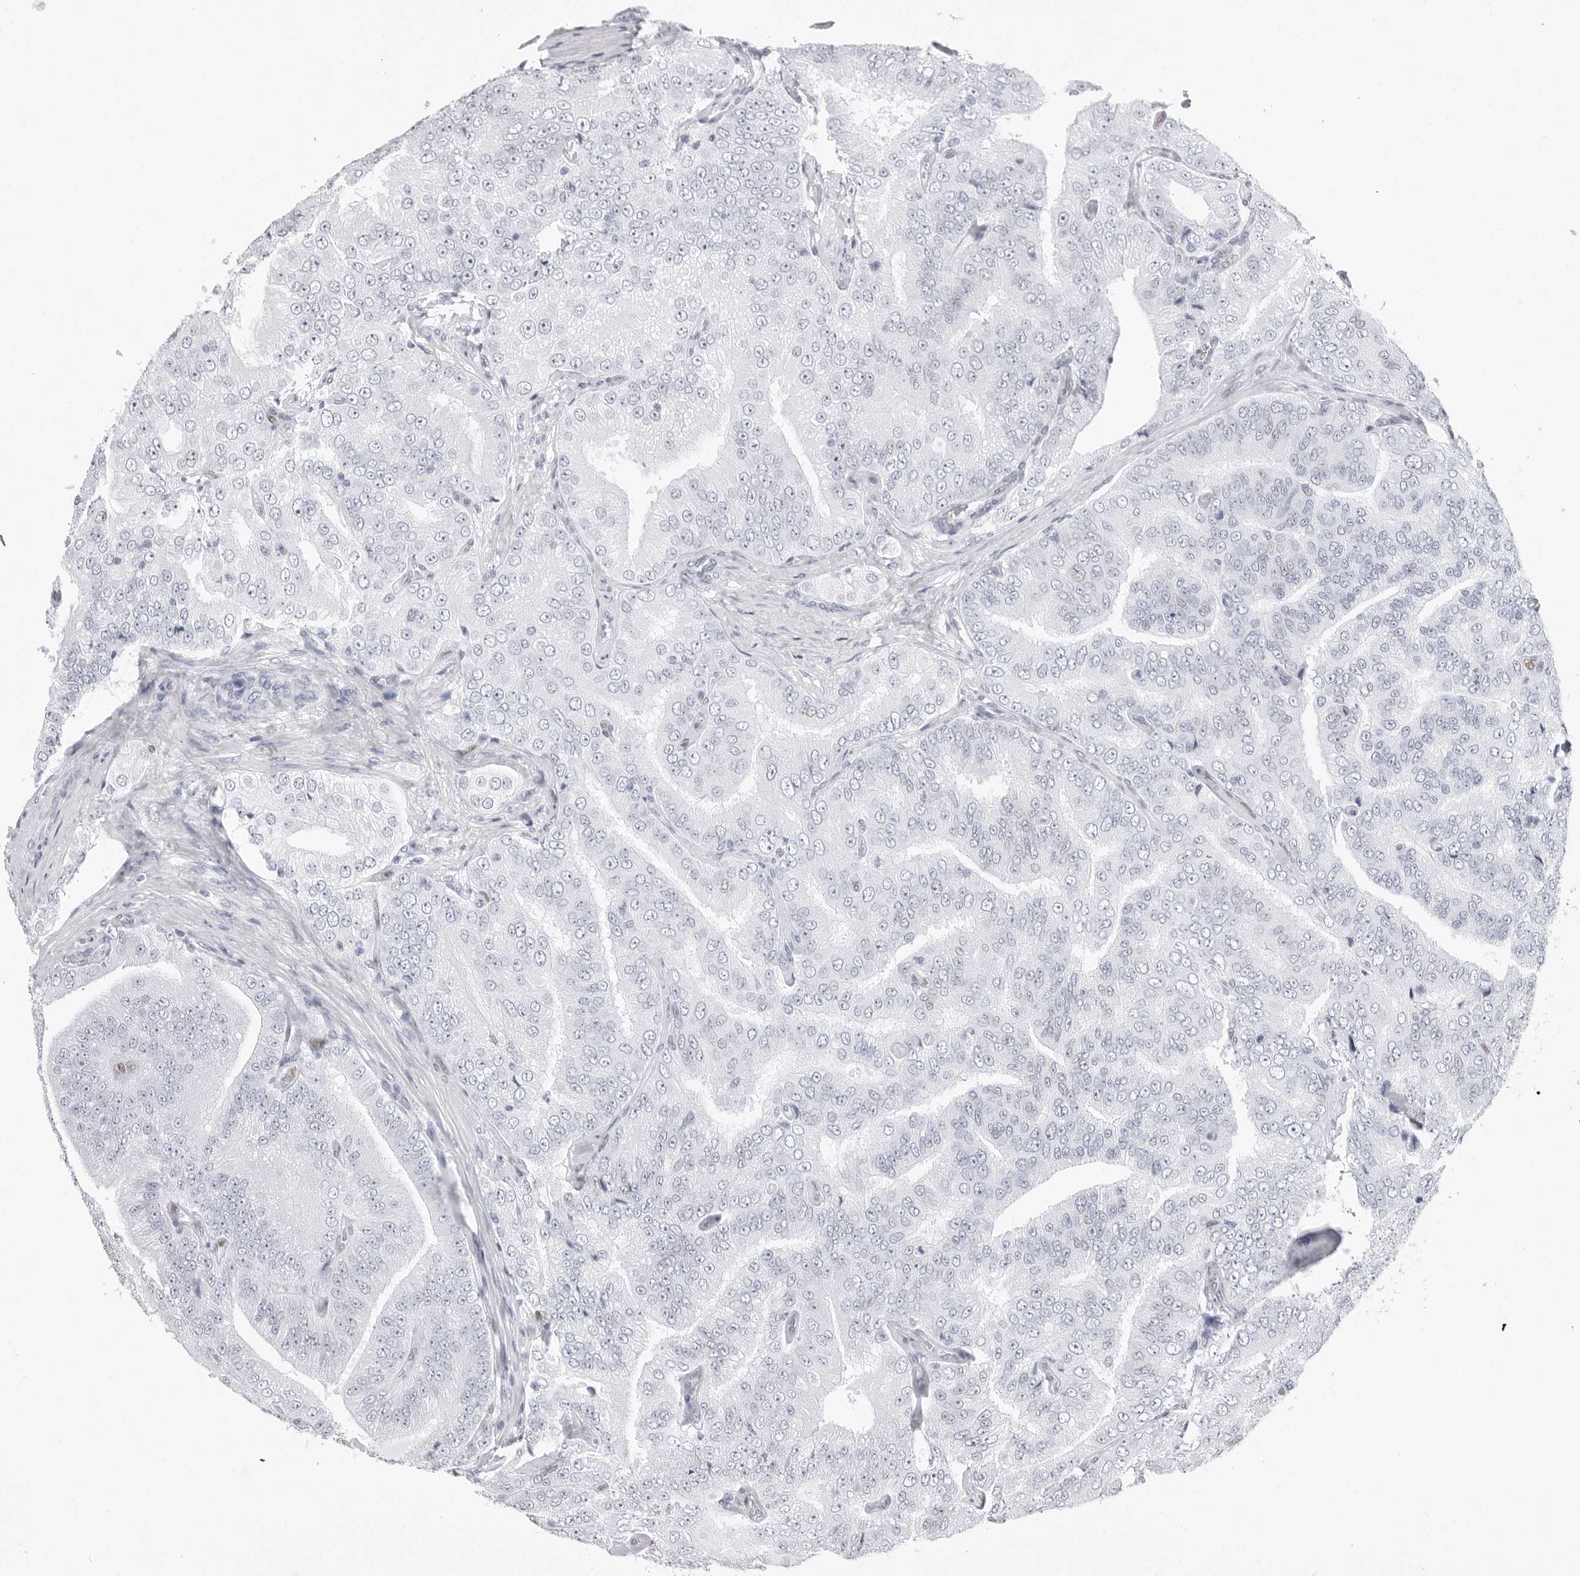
{"staining": {"intensity": "negative", "quantity": "none", "location": "none"}, "tissue": "prostate cancer", "cell_type": "Tumor cells", "image_type": "cancer", "snomed": [{"axis": "morphology", "description": "Adenocarcinoma, High grade"}, {"axis": "topography", "description": "Prostate"}], "caption": "IHC histopathology image of neoplastic tissue: human prostate cancer (adenocarcinoma (high-grade)) stained with DAB (3,3'-diaminobenzidine) reveals no significant protein positivity in tumor cells.", "gene": "NASP", "patient": {"sex": "male", "age": 58}}